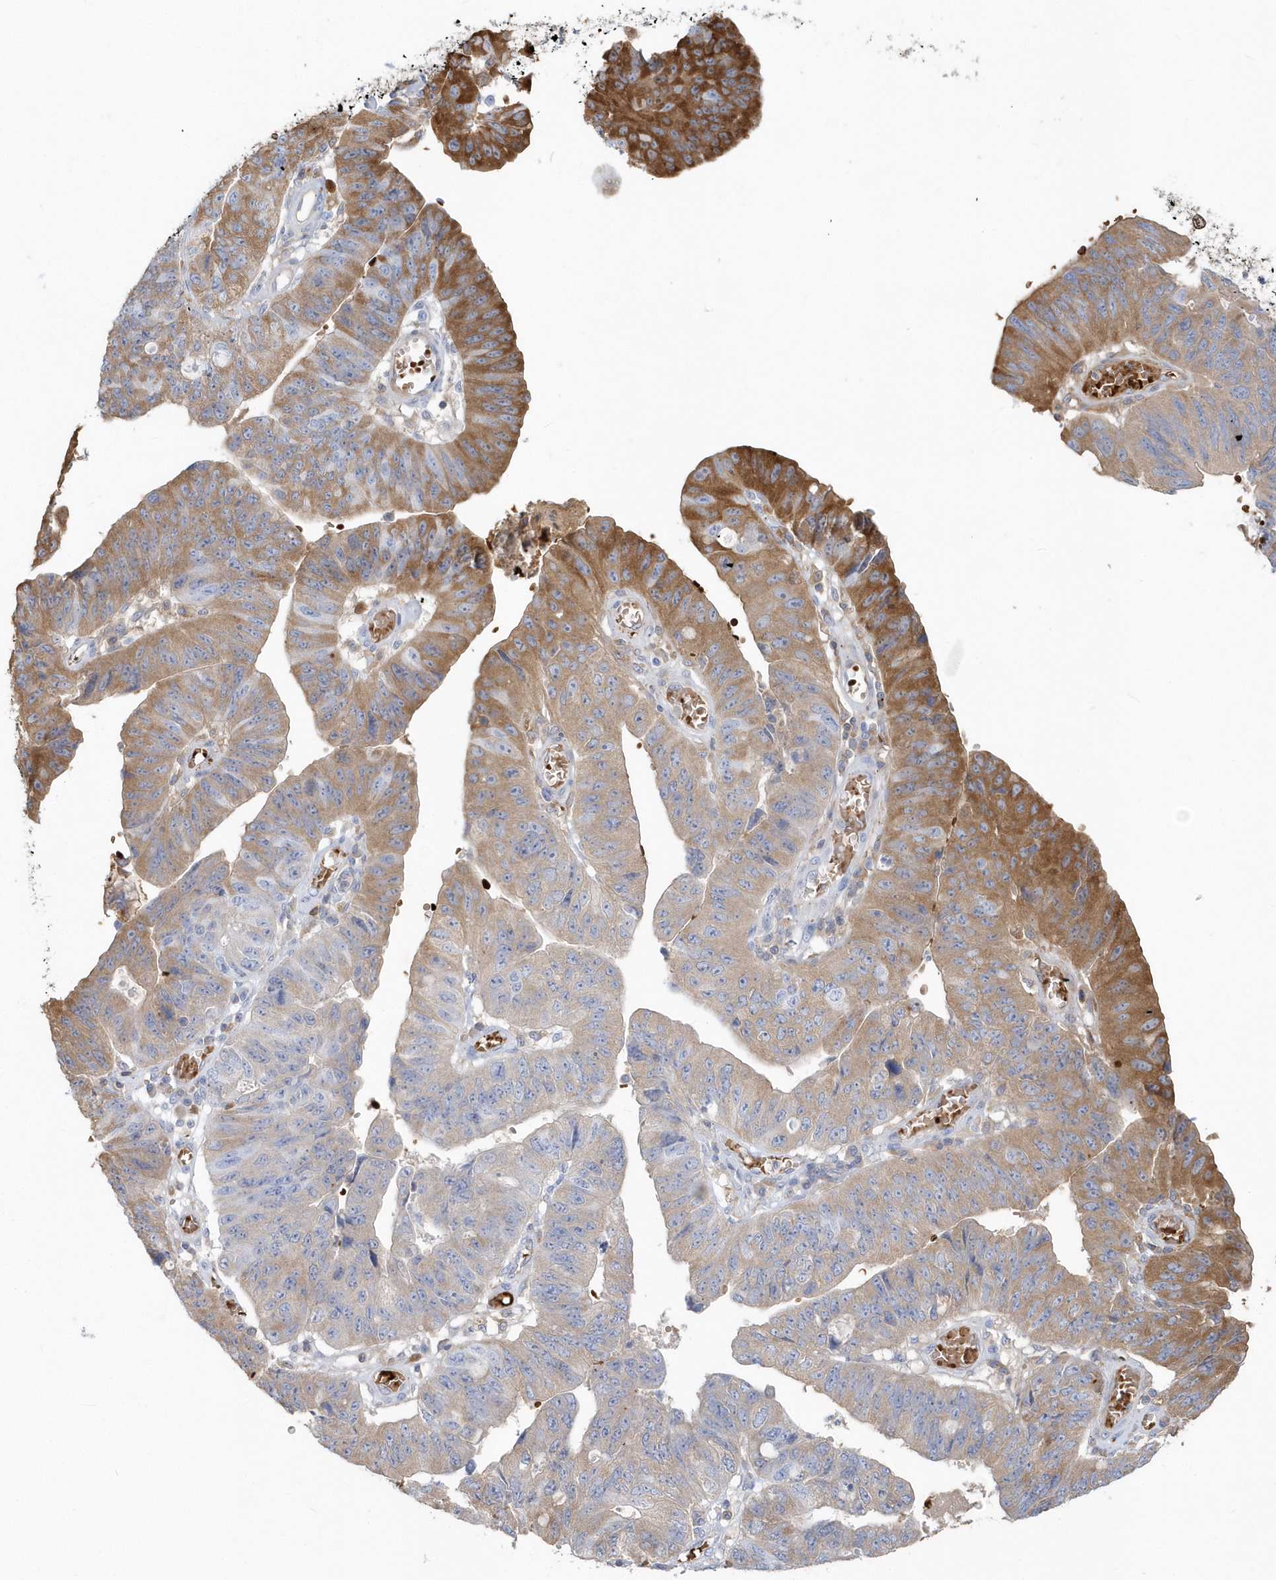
{"staining": {"intensity": "moderate", "quantity": "25%-75%", "location": "cytoplasmic/membranous"}, "tissue": "stomach cancer", "cell_type": "Tumor cells", "image_type": "cancer", "snomed": [{"axis": "morphology", "description": "Adenocarcinoma, NOS"}, {"axis": "topography", "description": "Stomach"}], "caption": "High-power microscopy captured an immunohistochemistry (IHC) micrograph of stomach adenocarcinoma, revealing moderate cytoplasmic/membranous staining in approximately 25%-75% of tumor cells. (brown staining indicates protein expression, while blue staining denotes nuclei).", "gene": "HBA2", "patient": {"sex": "male", "age": 59}}